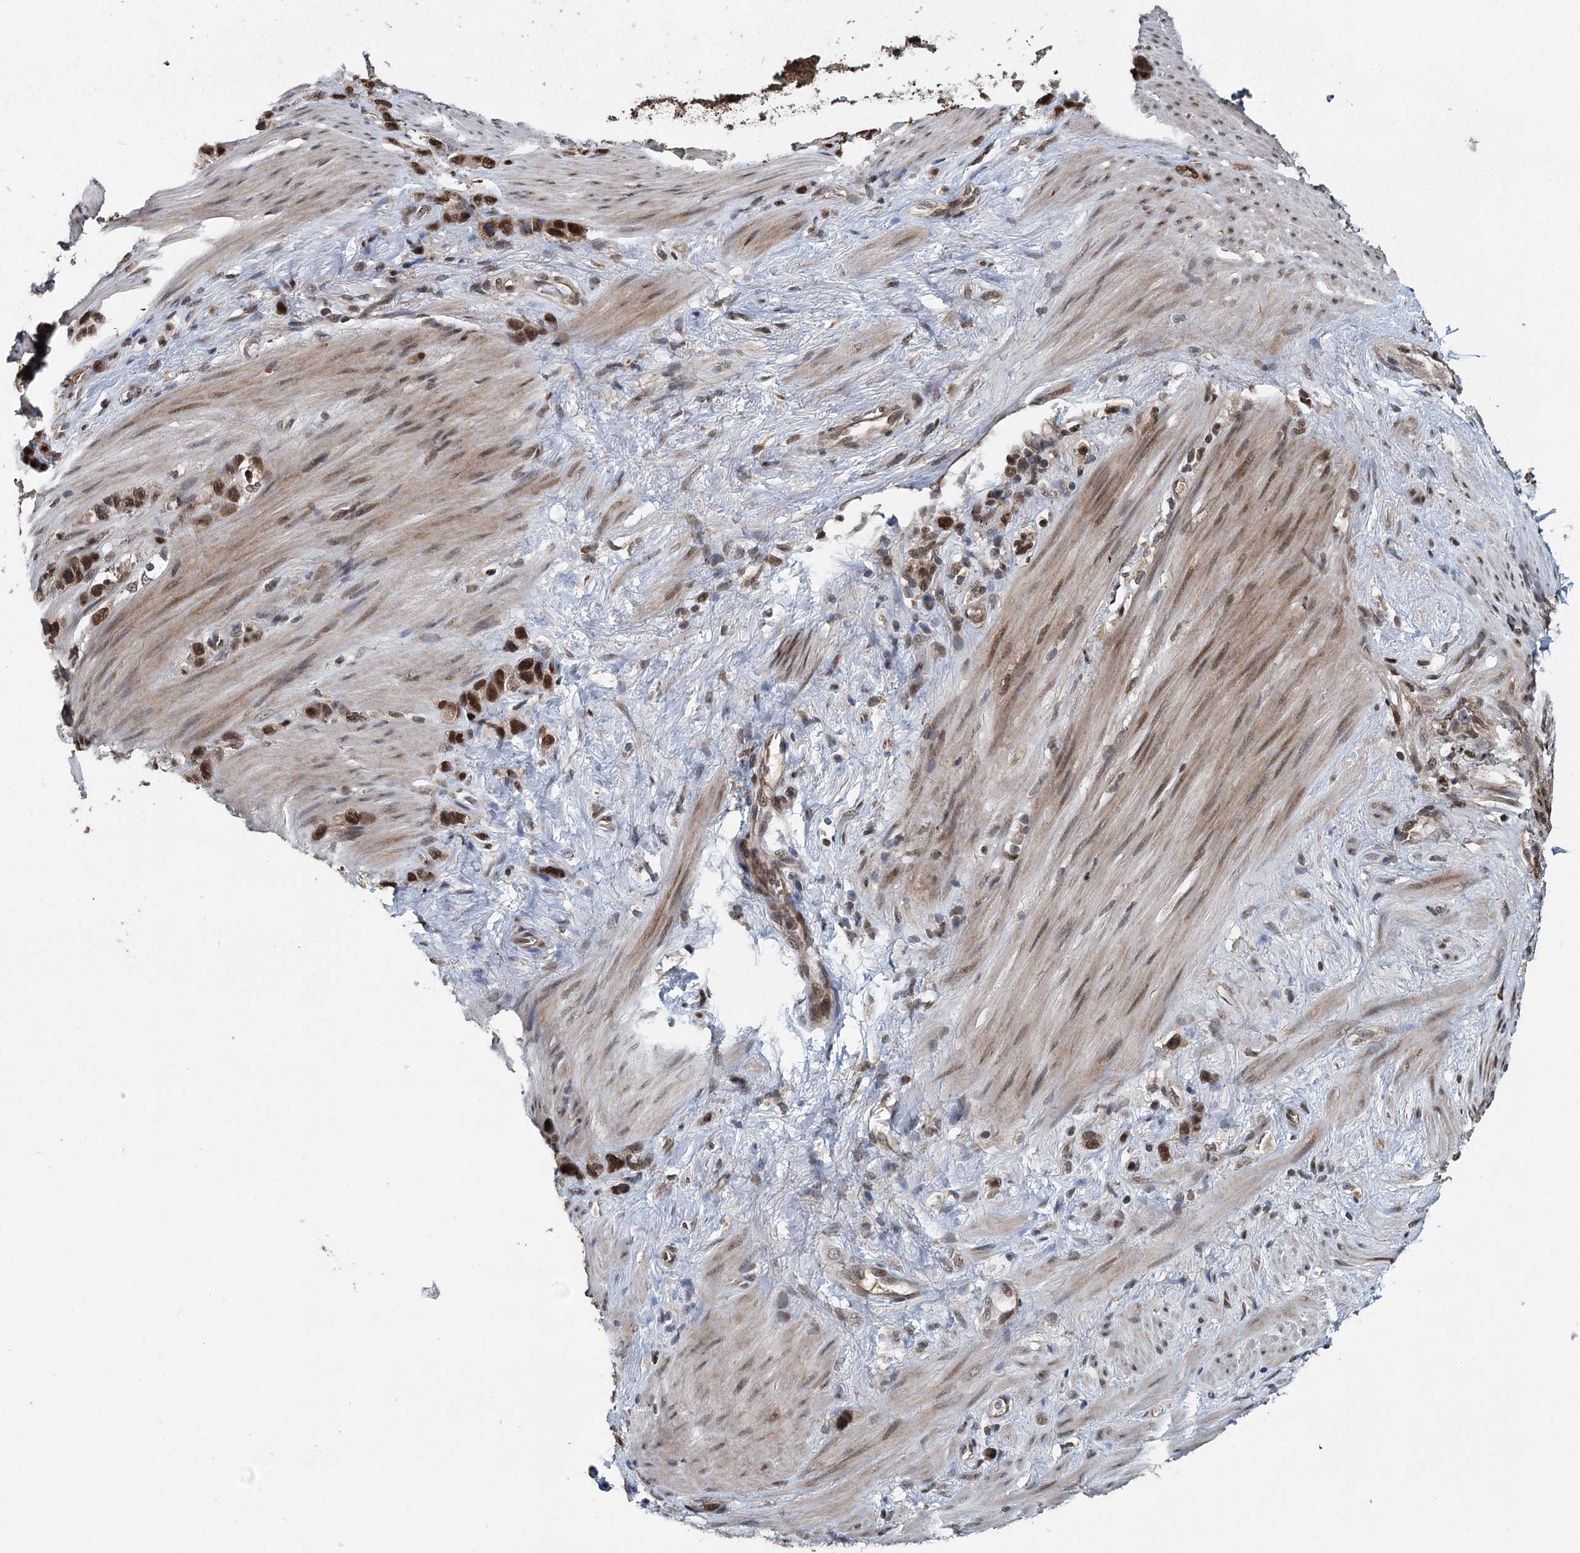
{"staining": {"intensity": "moderate", "quantity": ">75%", "location": "nuclear"}, "tissue": "stomach cancer", "cell_type": "Tumor cells", "image_type": "cancer", "snomed": [{"axis": "morphology", "description": "Adenocarcinoma, NOS"}, {"axis": "morphology", "description": "Adenocarcinoma, High grade"}, {"axis": "topography", "description": "Stomach, upper"}, {"axis": "topography", "description": "Stomach, lower"}], "caption": "A brown stain shows moderate nuclear expression of a protein in human stomach cancer (high-grade adenocarcinoma) tumor cells.", "gene": "MYG1", "patient": {"sex": "female", "age": 65}}